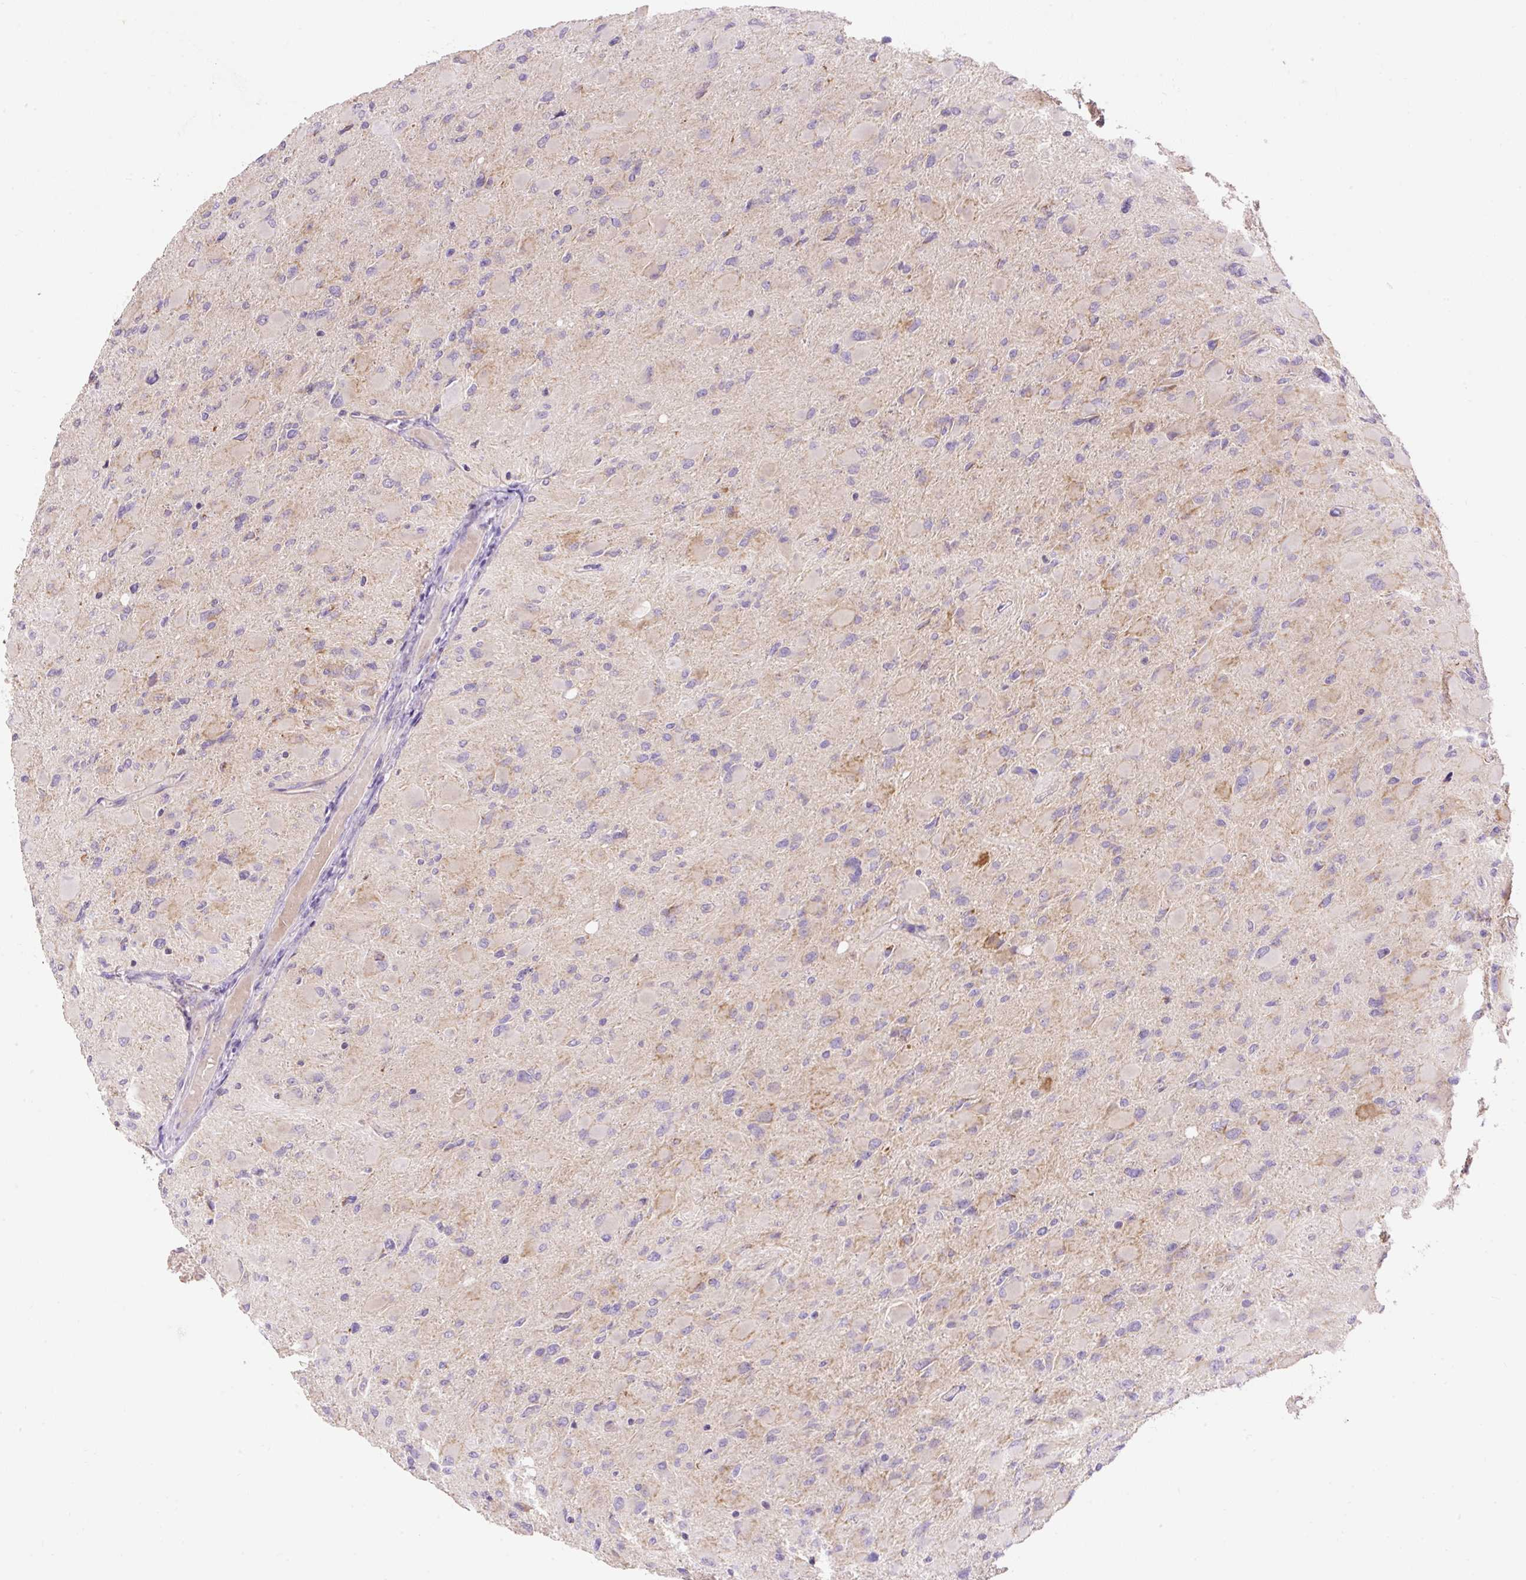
{"staining": {"intensity": "weak", "quantity": "25%-75%", "location": "cytoplasmic/membranous"}, "tissue": "glioma", "cell_type": "Tumor cells", "image_type": "cancer", "snomed": [{"axis": "morphology", "description": "Glioma, malignant, High grade"}, {"axis": "topography", "description": "Cerebral cortex"}], "caption": "An image showing weak cytoplasmic/membranous positivity in about 25%-75% of tumor cells in malignant high-grade glioma, as visualized by brown immunohistochemical staining.", "gene": "PMAIP1", "patient": {"sex": "female", "age": 36}}